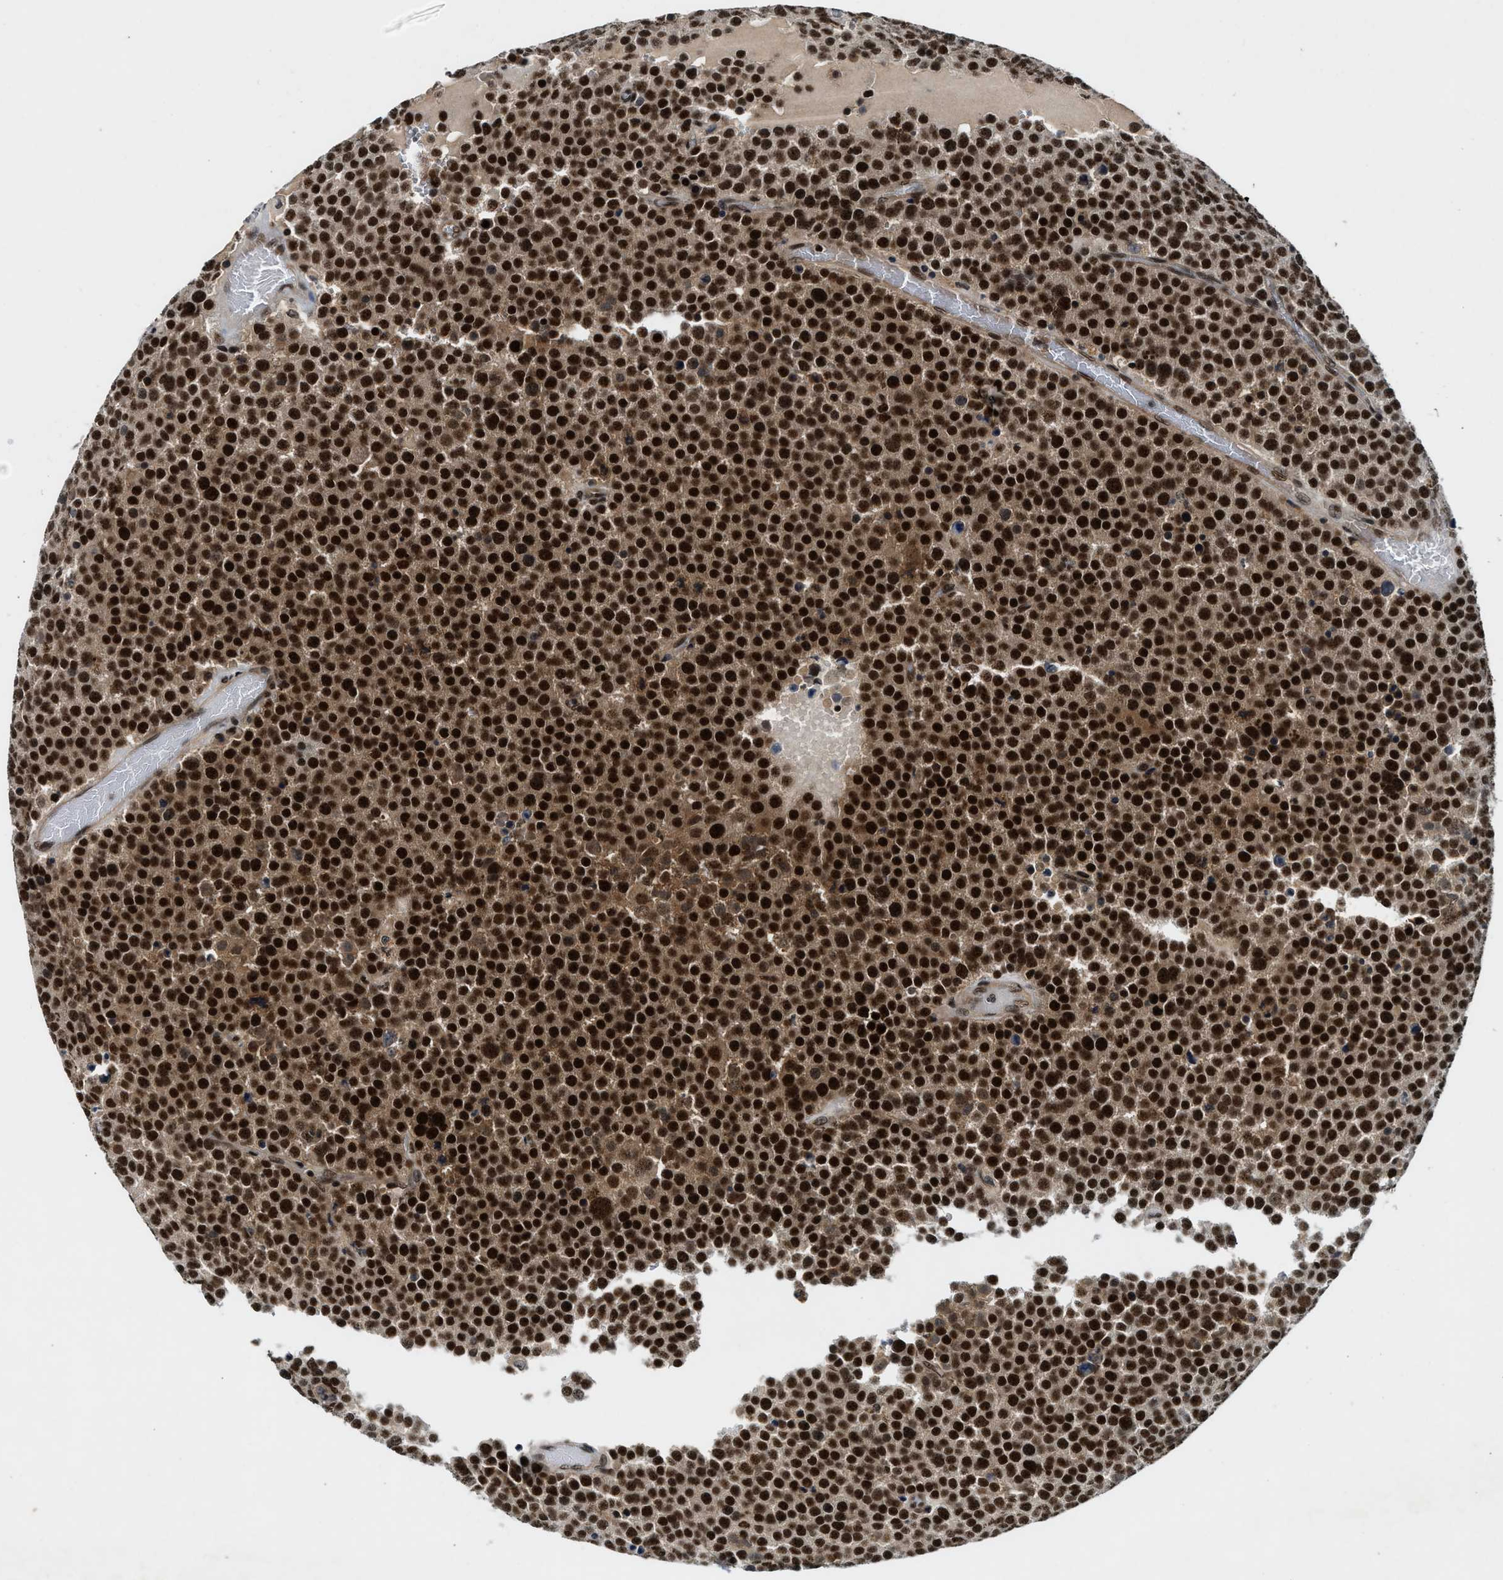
{"staining": {"intensity": "strong", "quantity": ">75%", "location": "cytoplasmic/membranous,nuclear"}, "tissue": "testis cancer", "cell_type": "Tumor cells", "image_type": "cancer", "snomed": [{"axis": "morphology", "description": "Normal tissue, NOS"}, {"axis": "morphology", "description": "Seminoma, NOS"}, {"axis": "topography", "description": "Testis"}], "caption": "Brown immunohistochemical staining in seminoma (testis) displays strong cytoplasmic/membranous and nuclear expression in about >75% of tumor cells. The staining is performed using DAB brown chromogen to label protein expression. The nuclei are counter-stained blue using hematoxylin.", "gene": "NCOA1", "patient": {"sex": "male", "age": 71}}